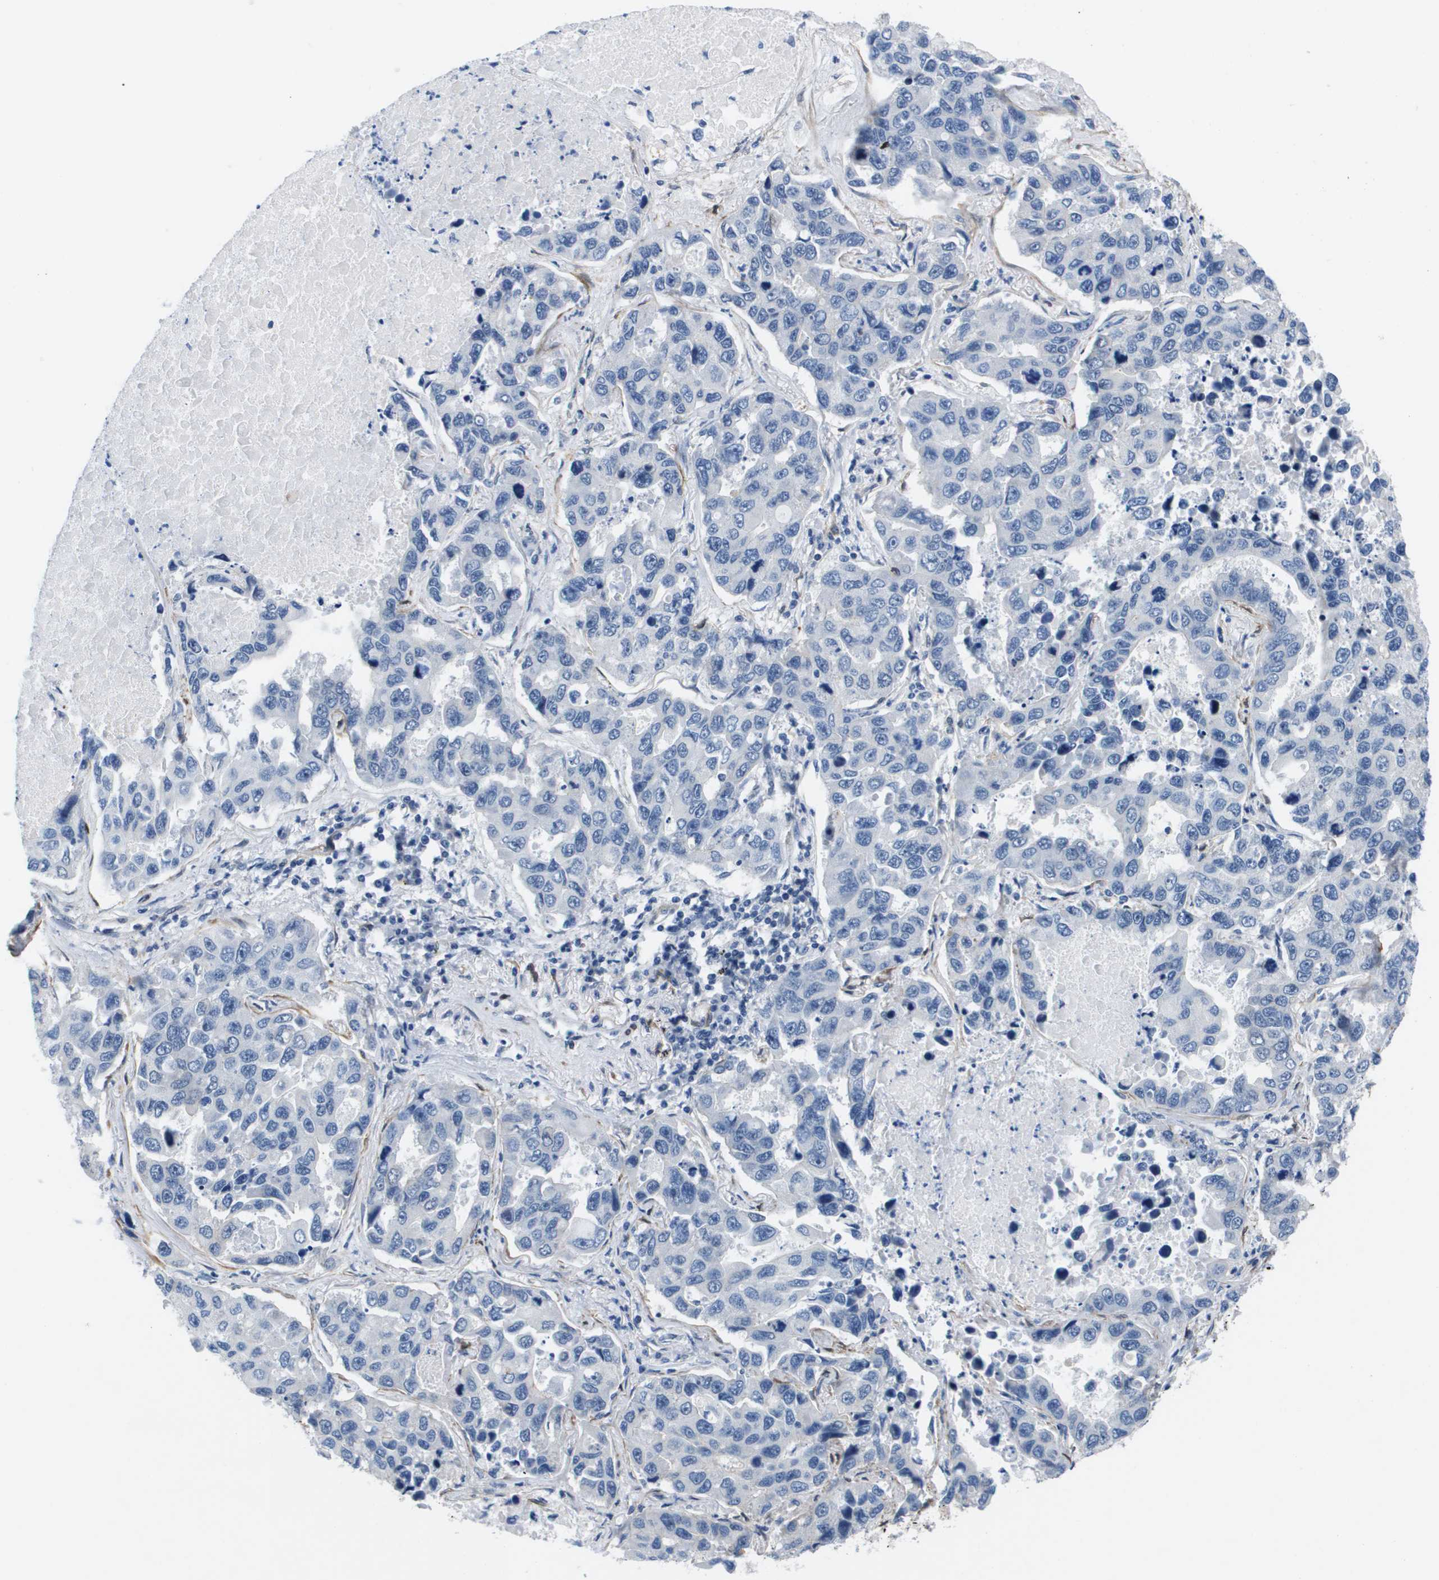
{"staining": {"intensity": "negative", "quantity": "none", "location": "none"}, "tissue": "lung cancer", "cell_type": "Tumor cells", "image_type": "cancer", "snomed": [{"axis": "morphology", "description": "Adenocarcinoma, NOS"}, {"axis": "topography", "description": "Lung"}], "caption": "The histopathology image exhibits no staining of tumor cells in lung cancer (adenocarcinoma). (DAB (3,3'-diaminobenzidine) IHC with hematoxylin counter stain).", "gene": "LPP", "patient": {"sex": "male", "age": 64}}